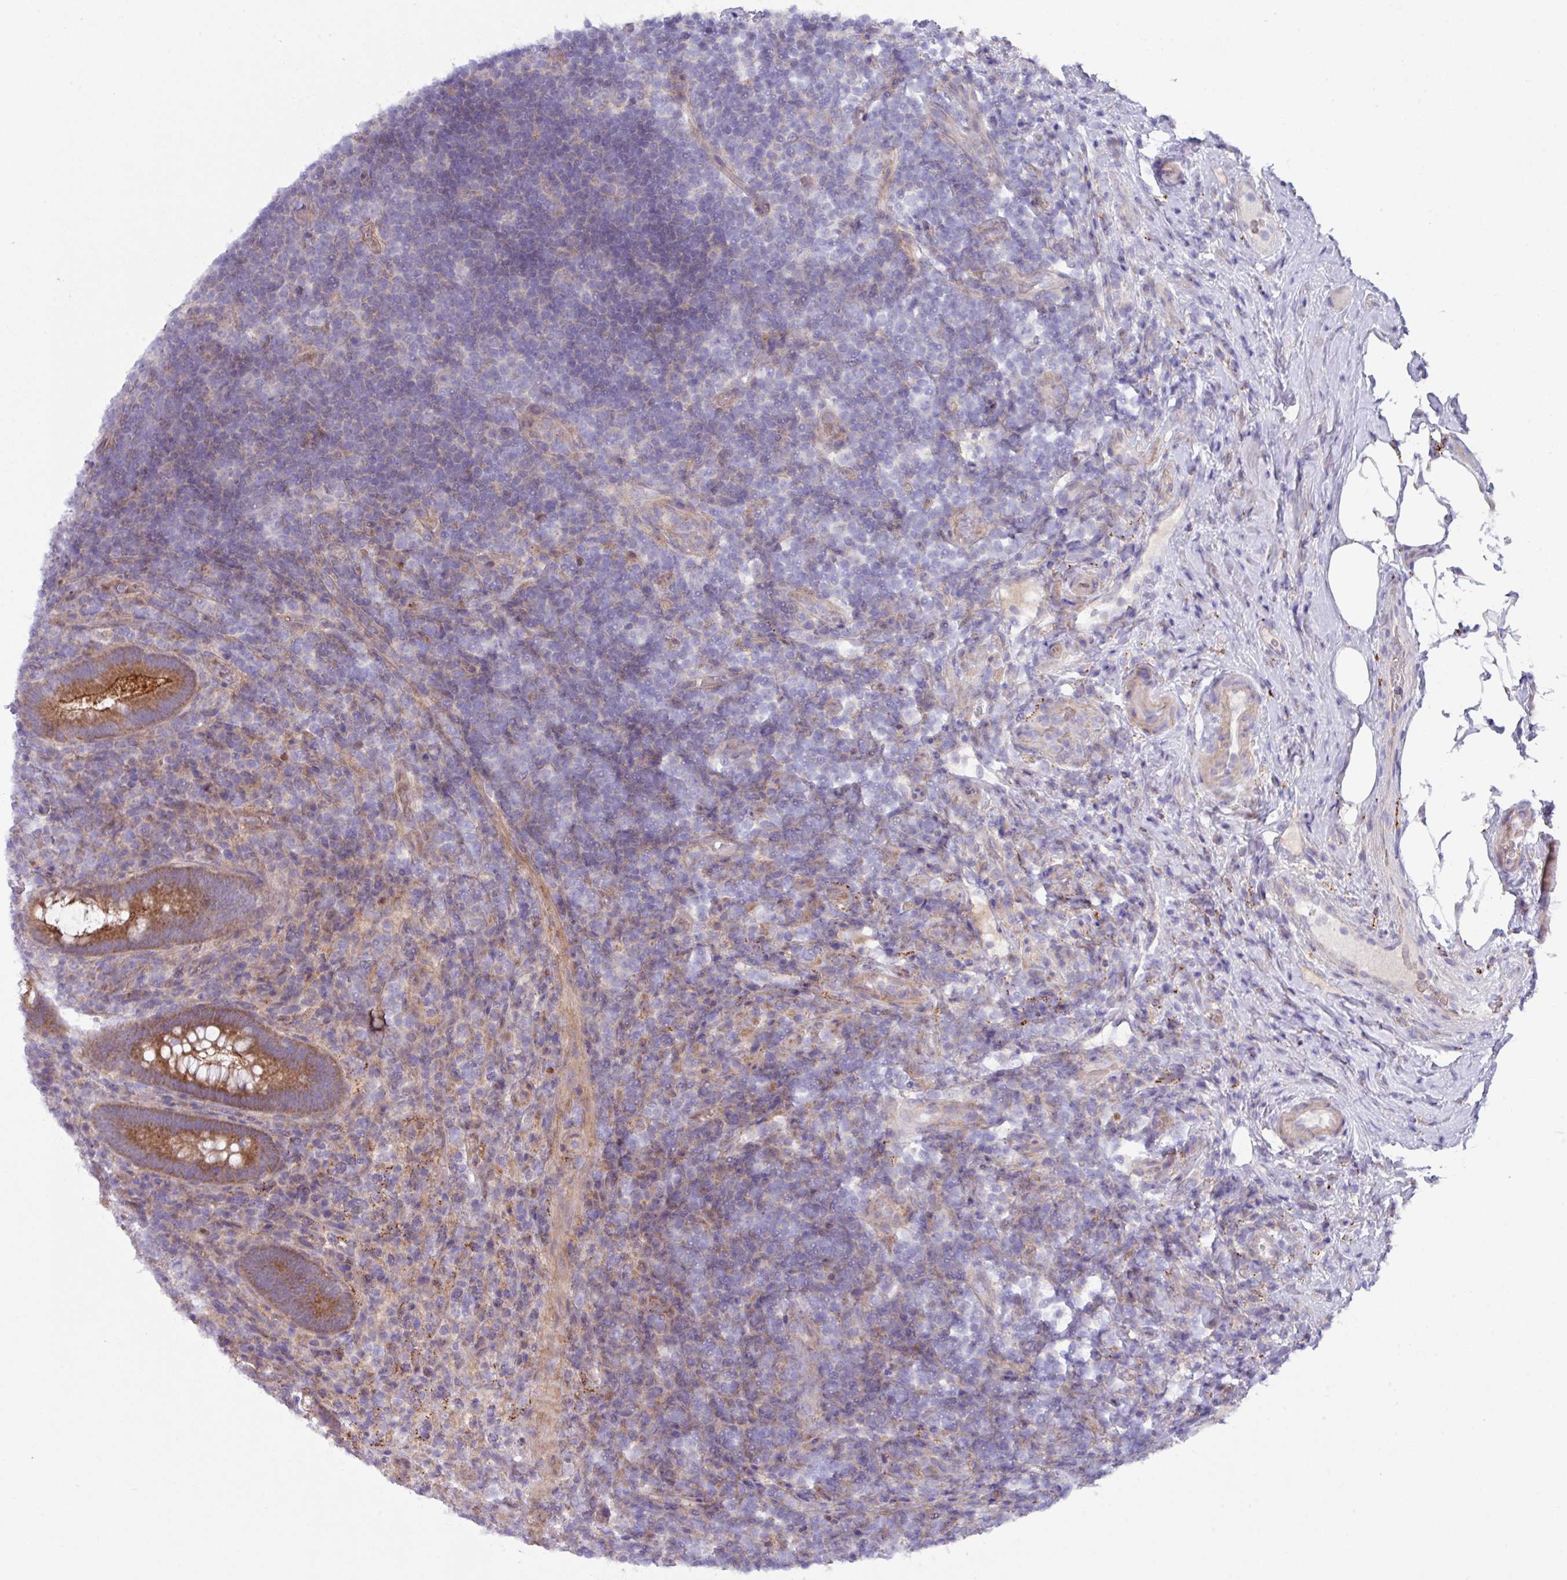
{"staining": {"intensity": "moderate", "quantity": ">75%", "location": "cytoplasmic/membranous"}, "tissue": "appendix", "cell_type": "Glandular cells", "image_type": "normal", "snomed": [{"axis": "morphology", "description": "Normal tissue, NOS"}, {"axis": "topography", "description": "Appendix"}], "caption": "Appendix stained with DAB immunohistochemistry exhibits medium levels of moderate cytoplasmic/membranous positivity in approximately >75% of glandular cells.", "gene": "IQCJ", "patient": {"sex": "female", "age": 43}}